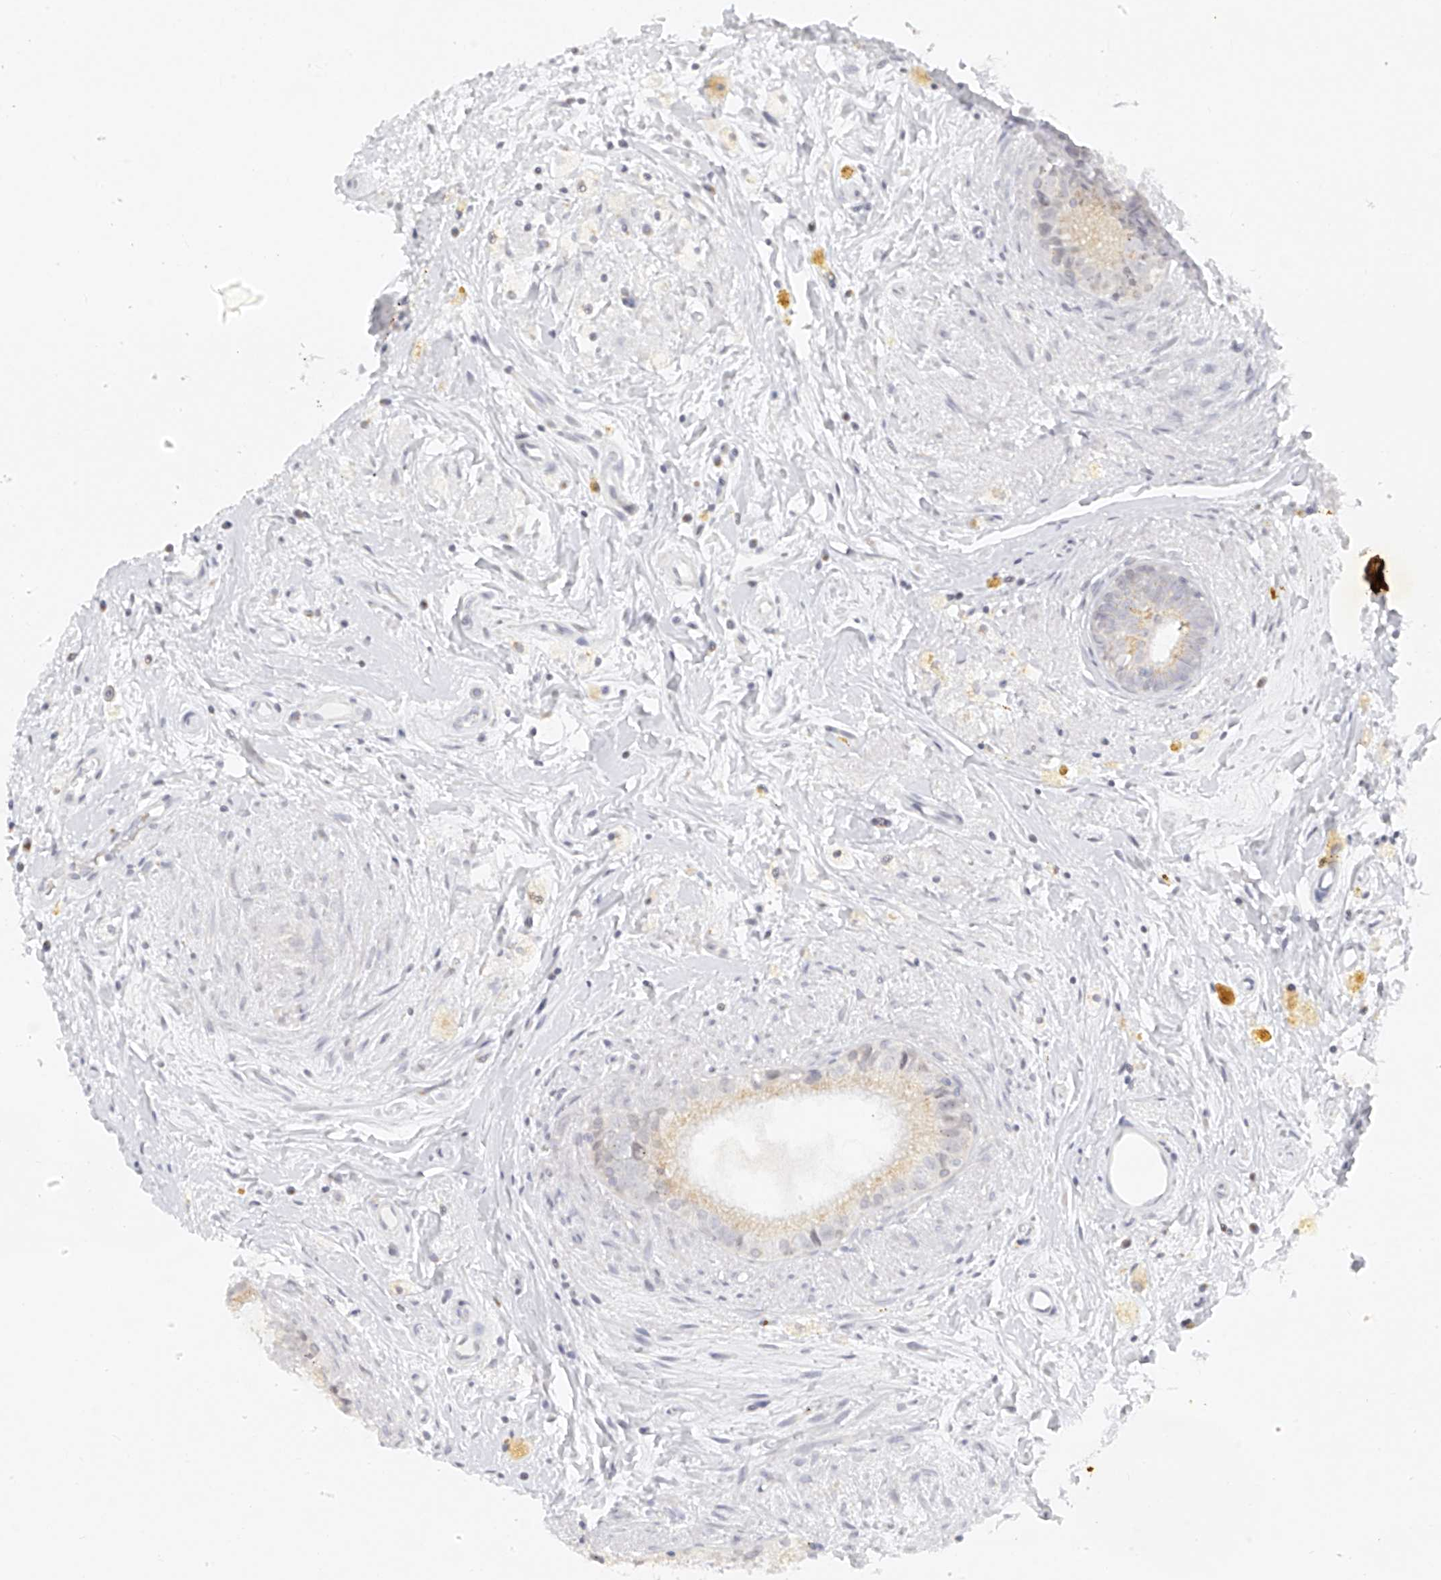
{"staining": {"intensity": "weak", "quantity": "<25%", "location": "cytoplasmic/membranous"}, "tissue": "epididymis", "cell_type": "Glandular cells", "image_type": "normal", "snomed": [{"axis": "morphology", "description": "Normal tissue, NOS"}, {"axis": "topography", "description": "Epididymis"}], "caption": "The immunohistochemistry image has no significant expression in glandular cells of epididymis.", "gene": "DYRK1B", "patient": {"sex": "male", "age": 80}}